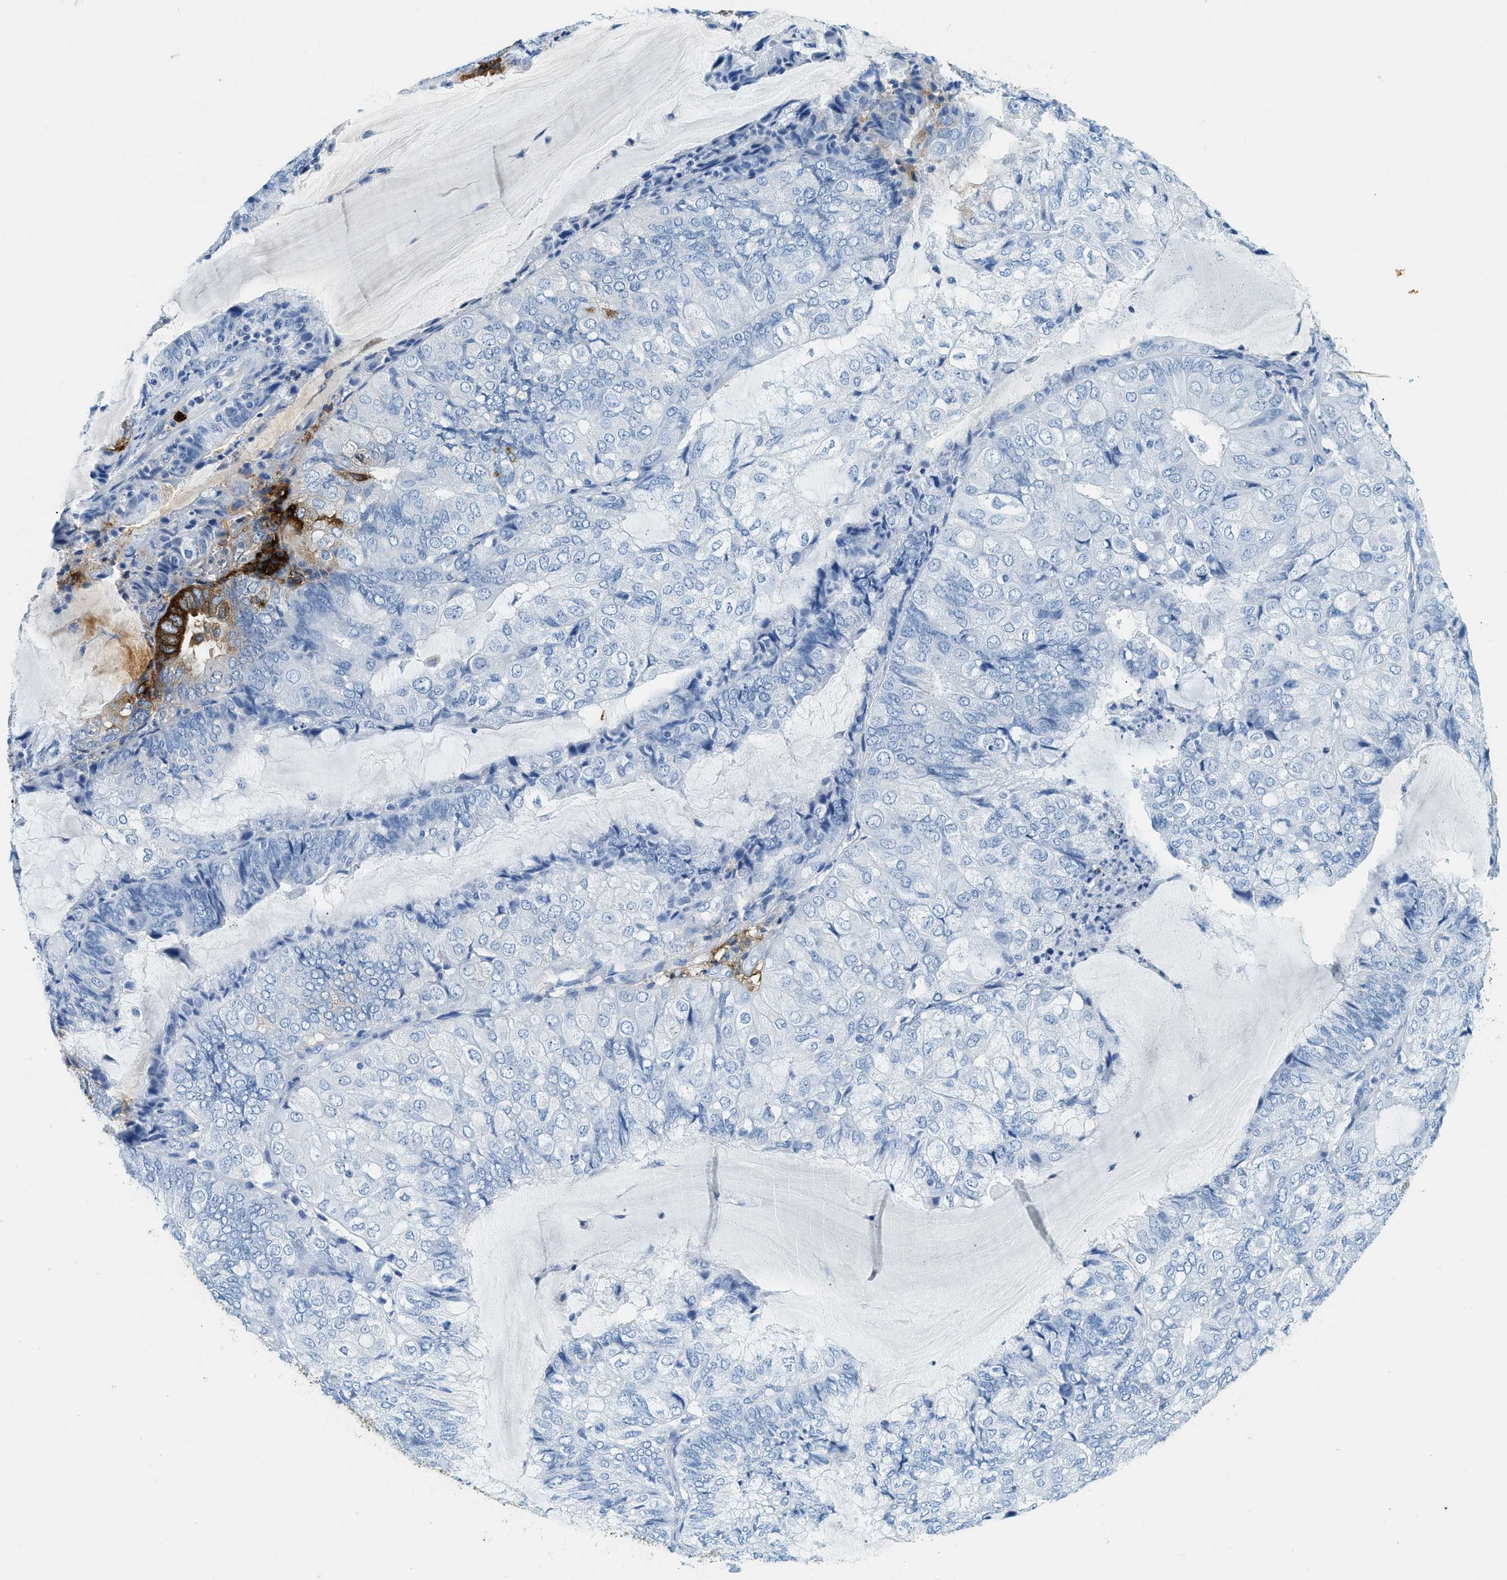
{"staining": {"intensity": "negative", "quantity": "none", "location": "none"}, "tissue": "endometrial cancer", "cell_type": "Tumor cells", "image_type": "cancer", "snomed": [{"axis": "morphology", "description": "Adenocarcinoma, NOS"}, {"axis": "topography", "description": "Endometrium"}], "caption": "Tumor cells show no significant protein positivity in adenocarcinoma (endometrial).", "gene": "TPSAB1", "patient": {"sex": "female", "age": 81}}